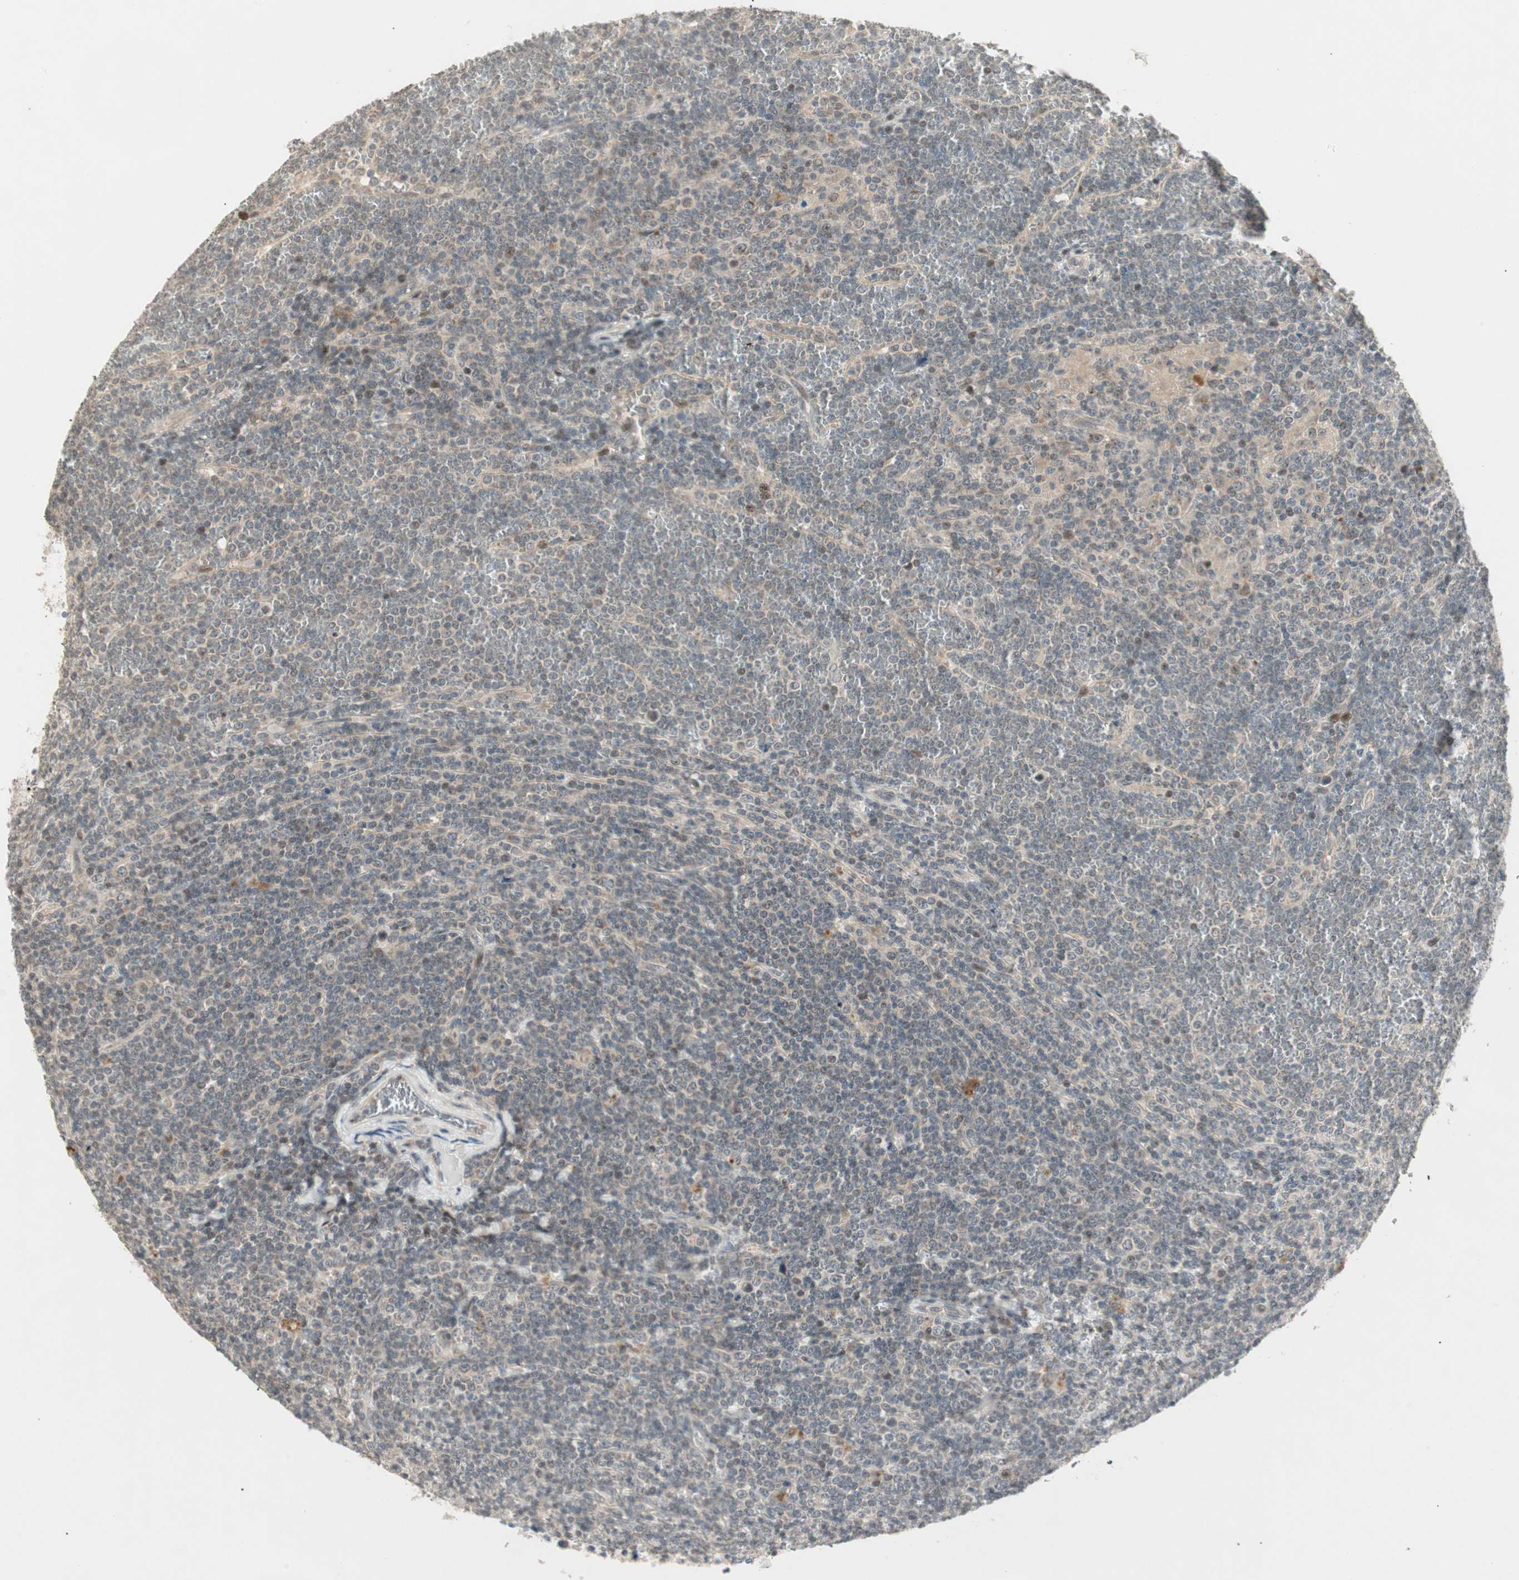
{"staining": {"intensity": "weak", "quantity": "<25%", "location": "cytoplasmic/membranous,nuclear"}, "tissue": "lymphoma", "cell_type": "Tumor cells", "image_type": "cancer", "snomed": [{"axis": "morphology", "description": "Malignant lymphoma, non-Hodgkin's type, Low grade"}, {"axis": "topography", "description": "Spleen"}], "caption": "Immunohistochemical staining of malignant lymphoma, non-Hodgkin's type (low-grade) reveals no significant staining in tumor cells.", "gene": "ACSL5", "patient": {"sex": "female", "age": 19}}